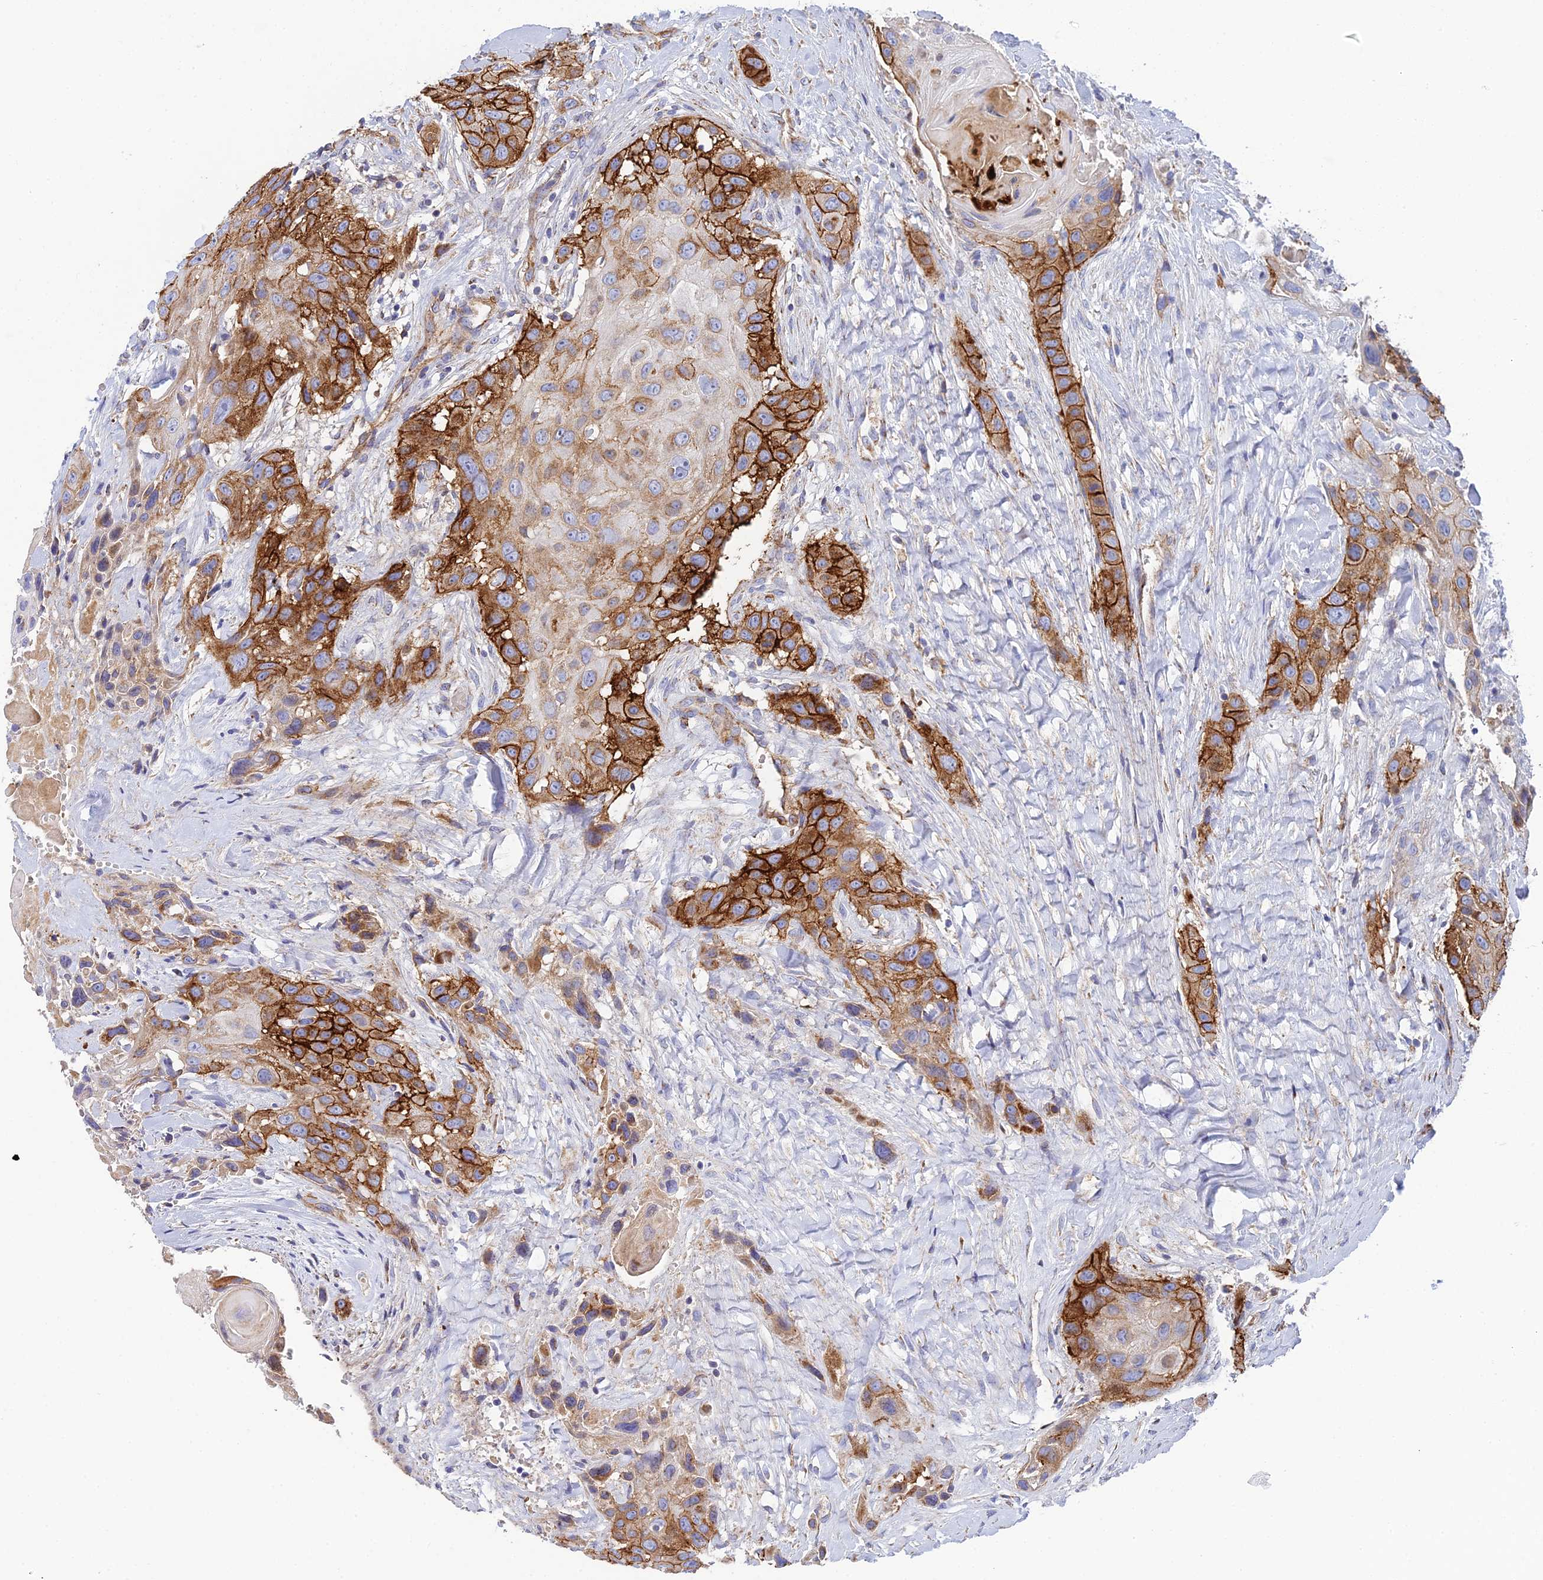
{"staining": {"intensity": "strong", "quantity": ">75%", "location": "cytoplasmic/membranous"}, "tissue": "head and neck cancer", "cell_type": "Tumor cells", "image_type": "cancer", "snomed": [{"axis": "morphology", "description": "Squamous cell carcinoma, NOS"}, {"axis": "topography", "description": "Head-Neck"}], "caption": "Immunohistochemical staining of head and neck cancer (squamous cell carcinoma) reveals high levels of strong cytoplasmic/membranous protein expression in approximately >75% of tumor cells.", "gene": "CSPG4", "patient": {"sex": "male", "age": 81}}